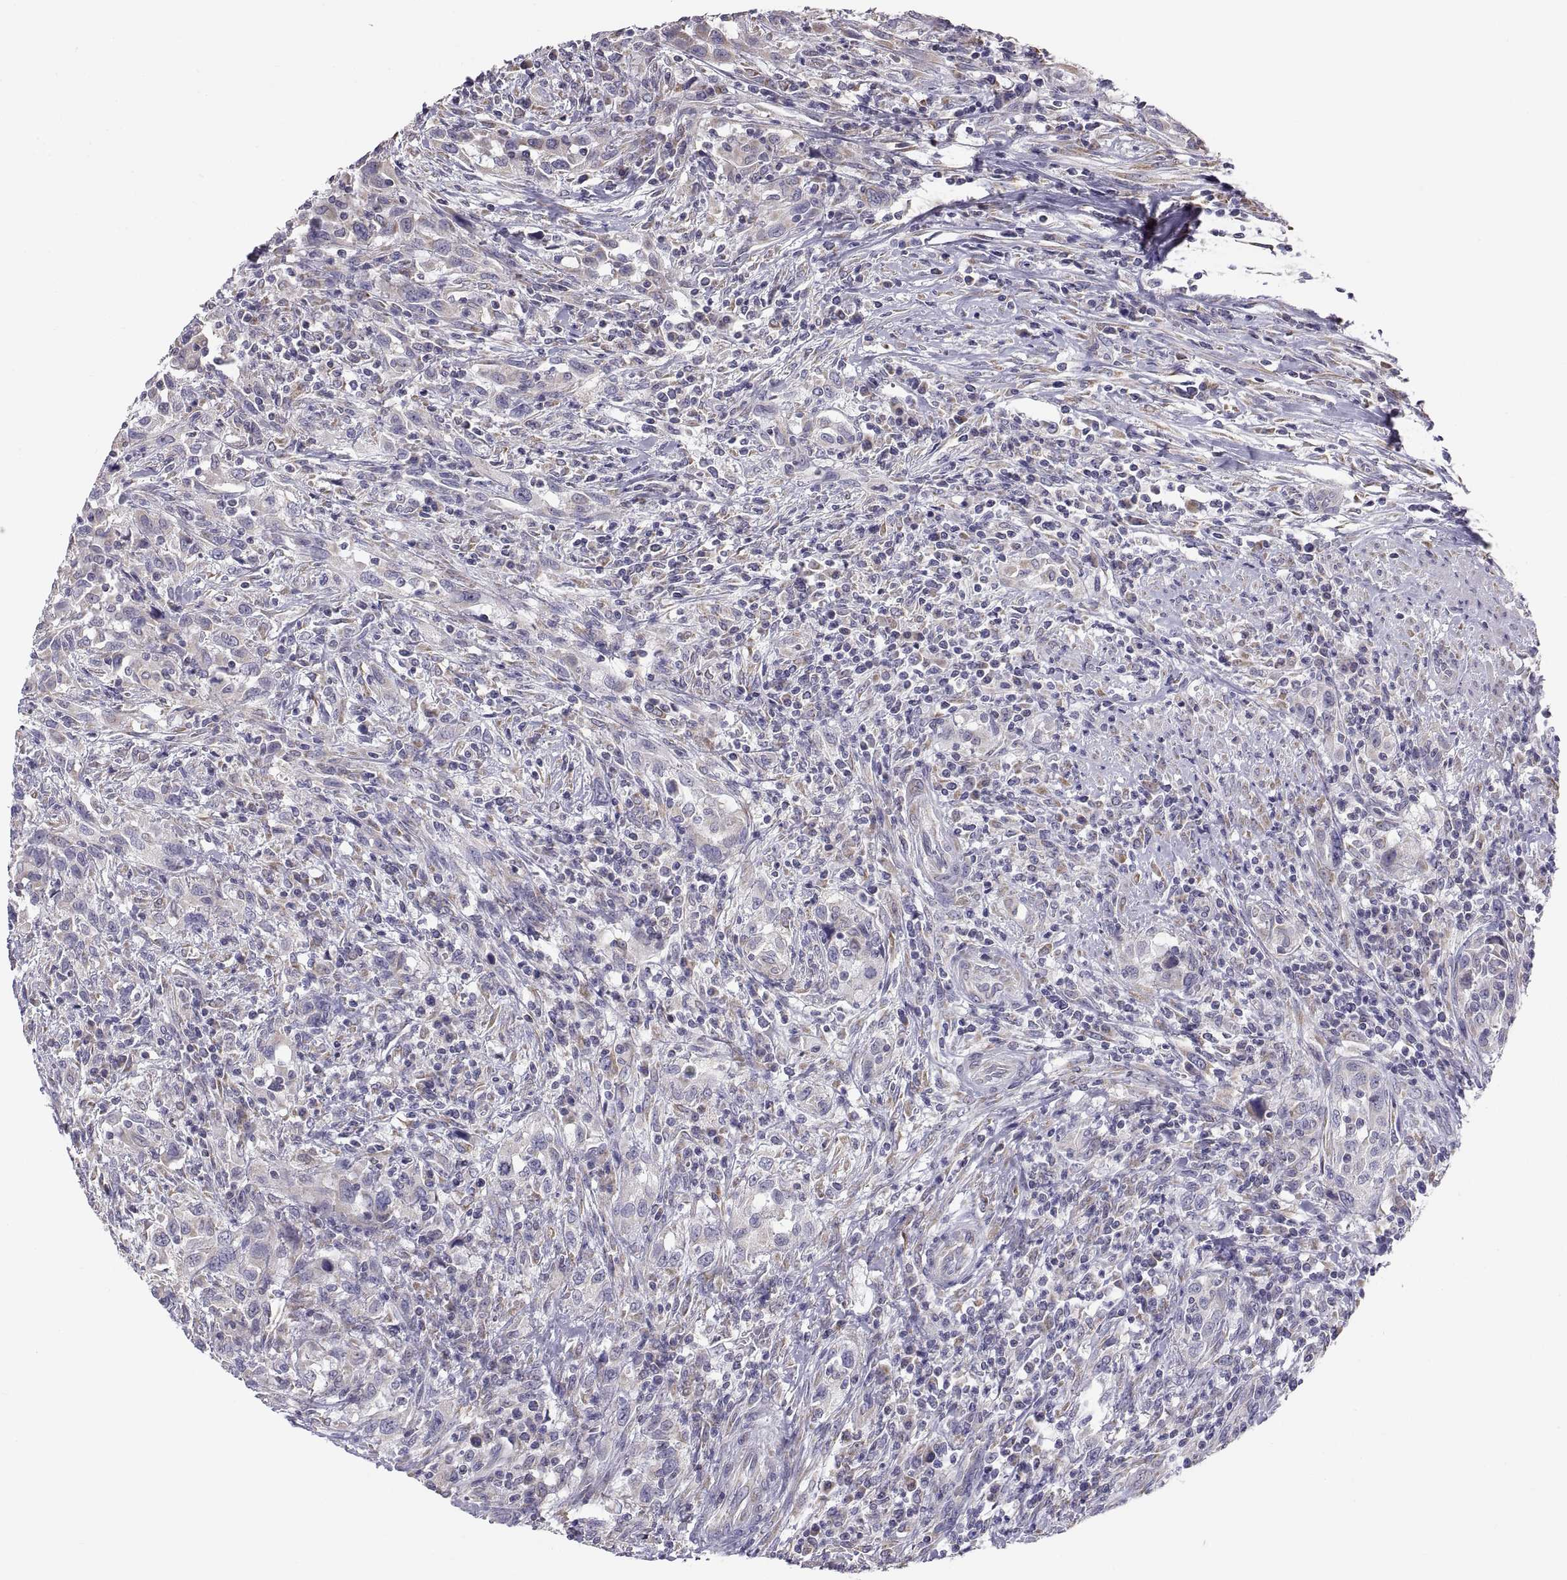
{"staining": {"intensity": "weak", "quantity": "<25%", "location": "cytoplasmic/membranous"}, "tissue": "urothelial cancer", "cell_type": "Tumor cells", "image_type": "cancer", "snomed": [{"axis": "morphology", "description": "Urothelial carcinoma, NOS"}, {"axis": "morphology", "description": "Urothelial carcinoma, High grade"}, {"axis": "topography", "description": "Urinary bladder"}], "caption": "An IHC micrograph of urothelial cancer is shown. There is no staining in tumor cells of urothelial cancer.", "gene": "TNNC1", "patient": {"sex": "female", "age": 64}}